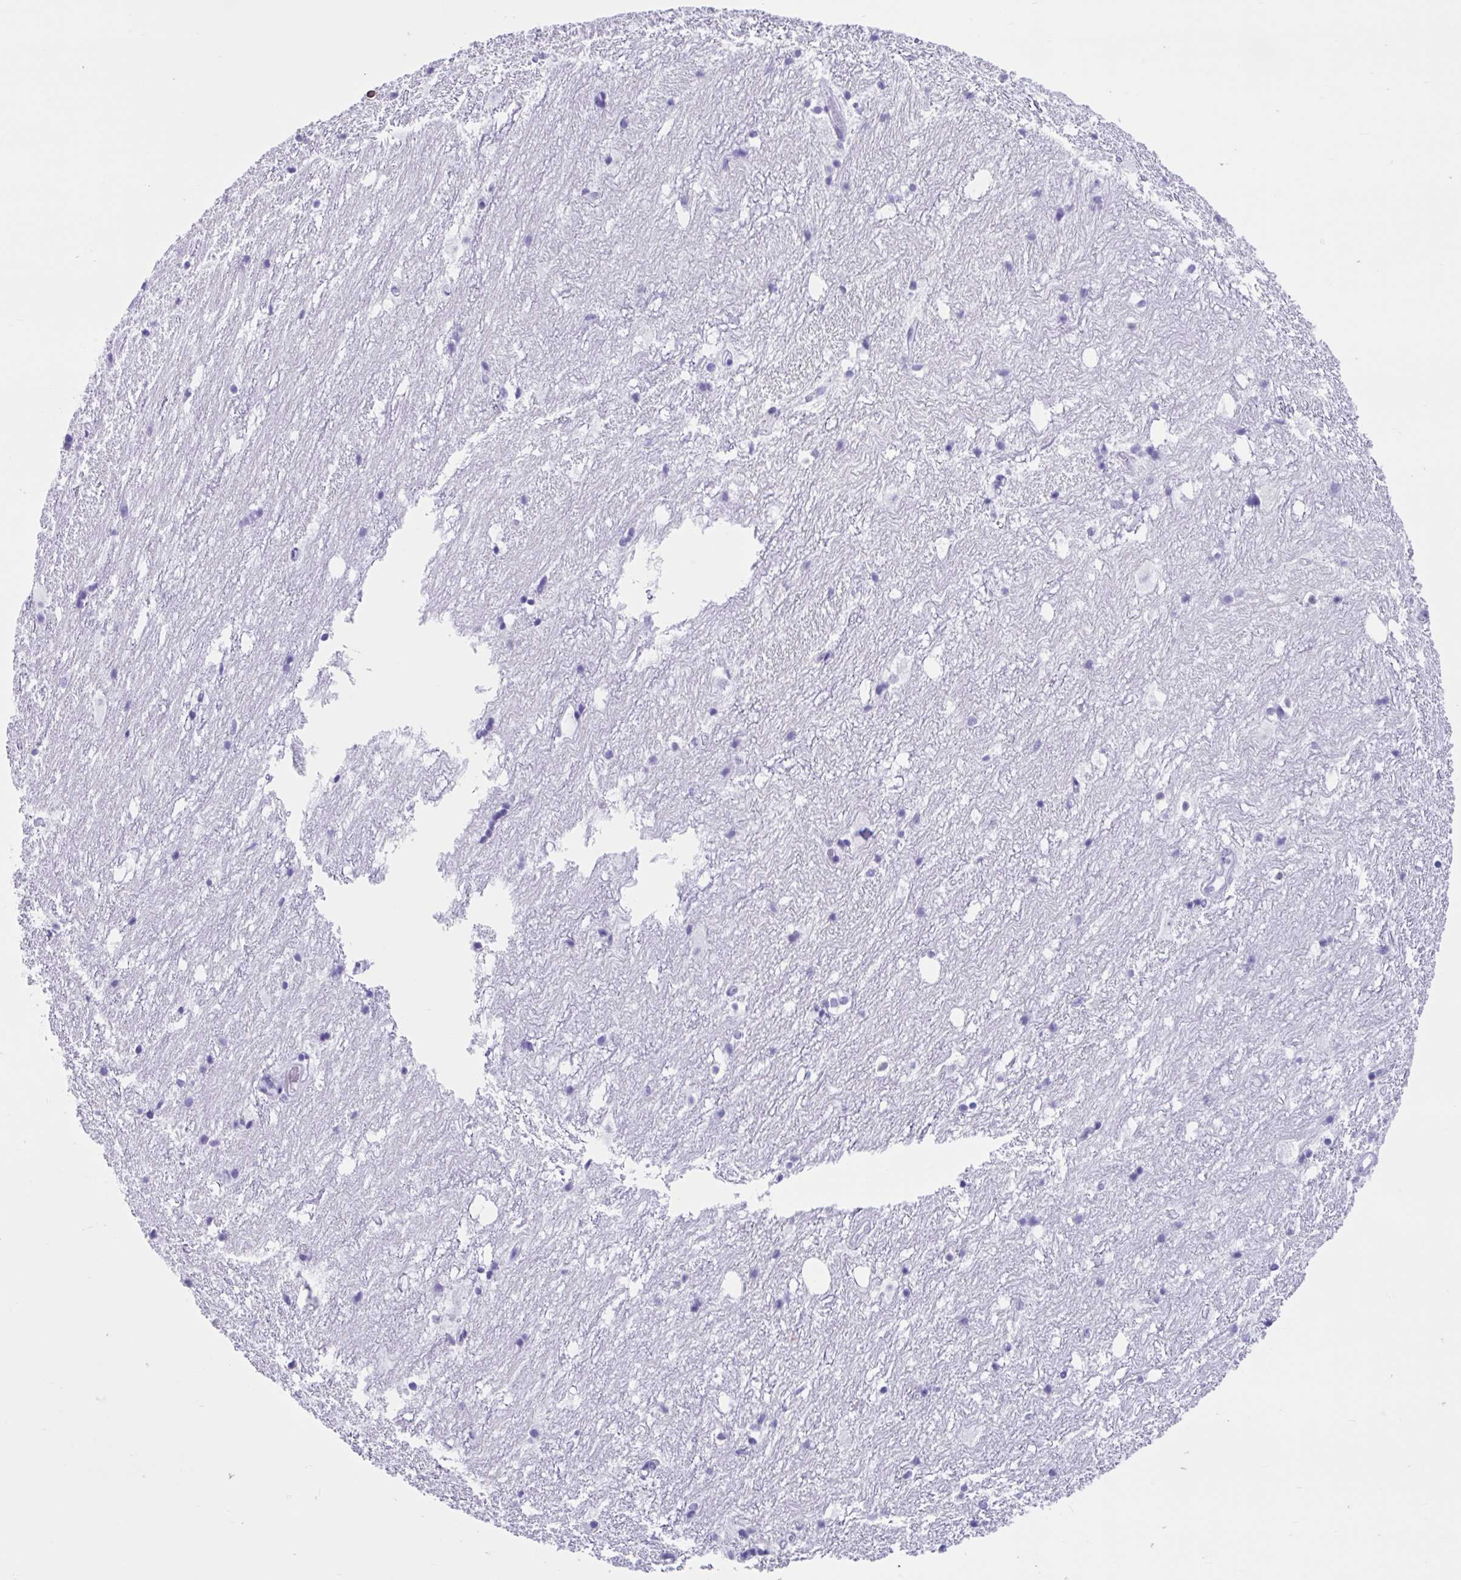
{"staining": {"intensity": "negative", "quantity": "none", "location": "none"}, "tissue": "hippocampus", "cell_type": "Glial cells", "image_type": "normal", "snomed": [{"axis": "morphology", "description": "Normal tissue, NOS"}, {"axis": "topography", "description": "Hippocampus"}], "caption": "This is a micrograph of immunohistochemistry staining of unremarkable hippocampus, which shows no staining in glial cells. (DAB (3,3'-diaminobenzidine) immunohistochemistry (IHC) visualized using brightfield microscopy, high magnification).", "gene": "TMEM35A", "patient": {"sex": "female", "age": 52}}